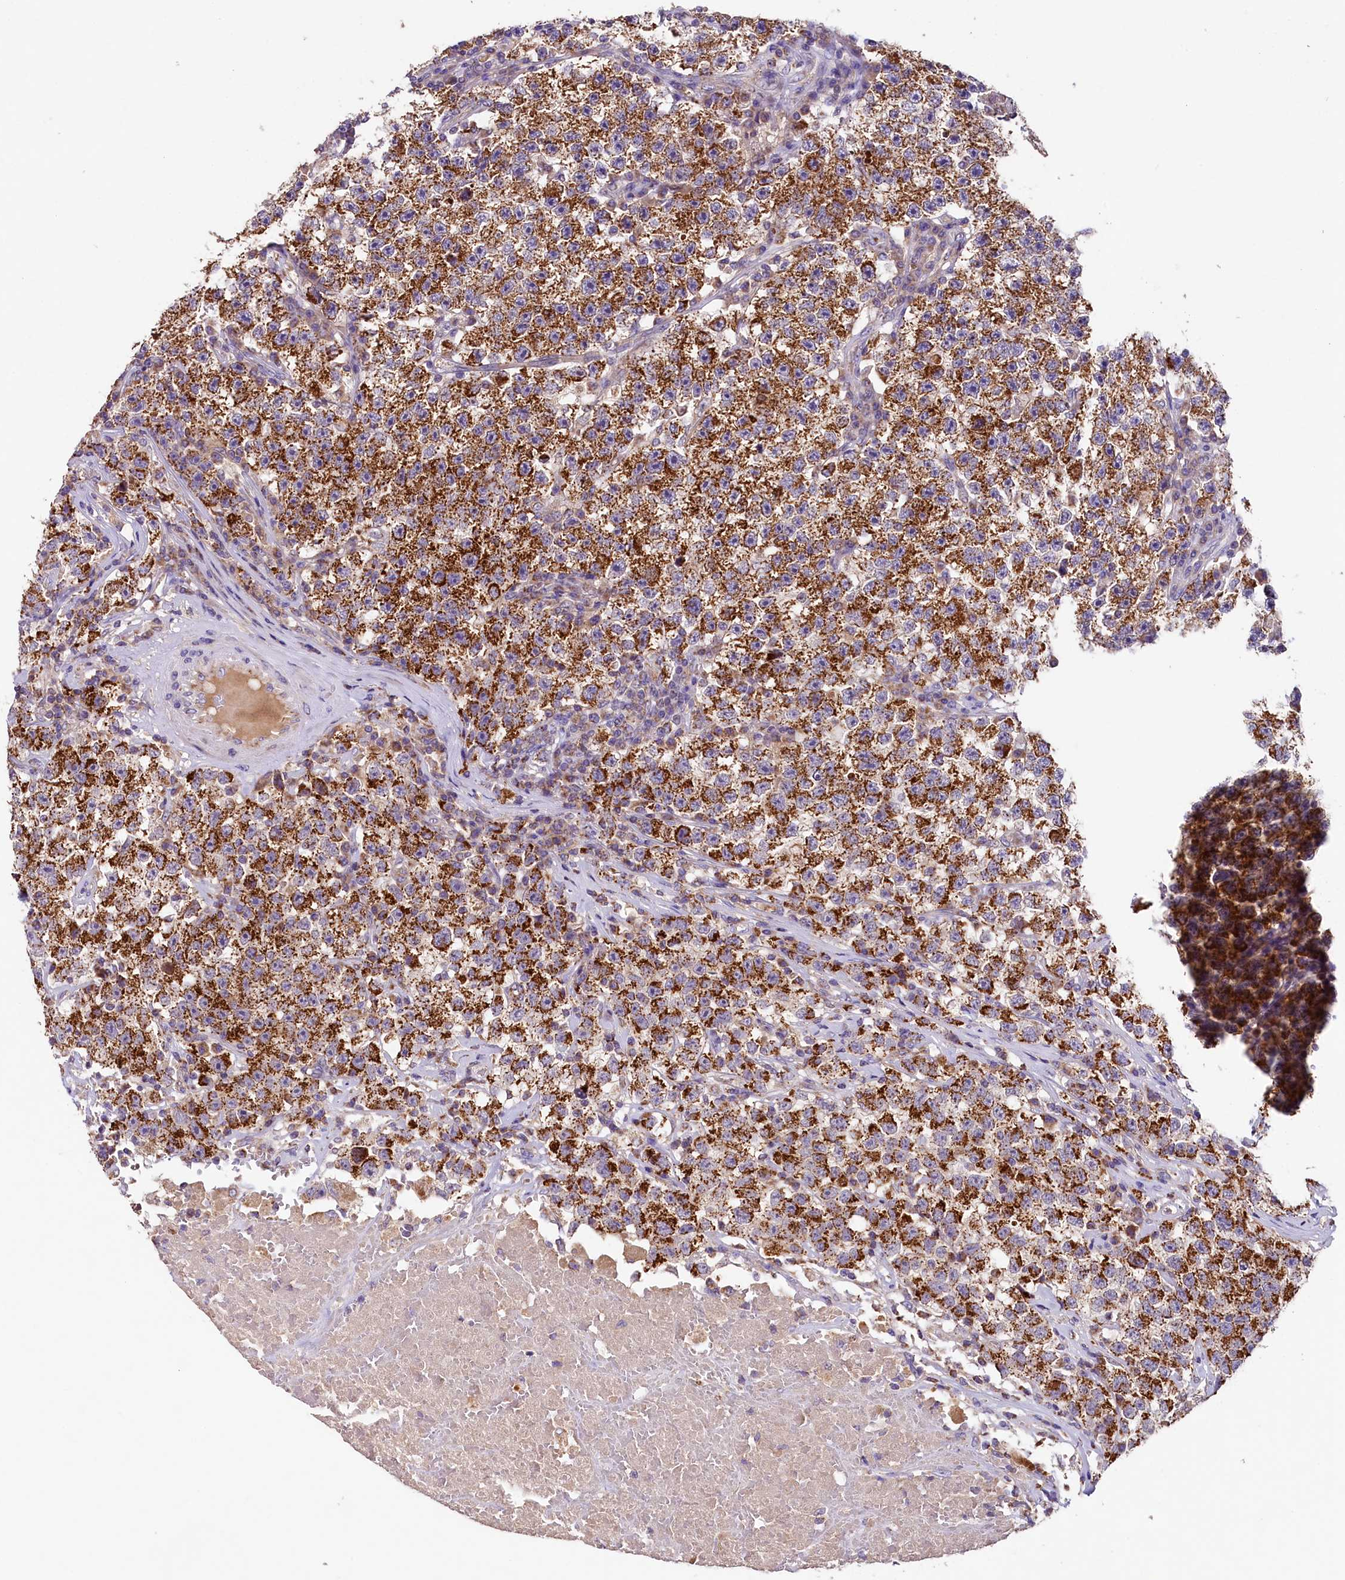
{"staining": {"intensity": "strong", "quantity": ">75%", "location": "cytoplasmic/membranous"}, "tissue": "testis cancer", "cell_type": "Tumor cells", "image_type": "cancer", "snomed": [{"axis": "morphology", "description": "Seminoma, NOS"}, {"axis": "topography", "description": "Testis"}], "caption": "A high amount of strong cytoplasmic/membranous staining is seen in approximately >75% of tumor cells in testis seminoma tissue.", "gene": "PMPCB", "patient": {"sex": "male", "age": 22}}